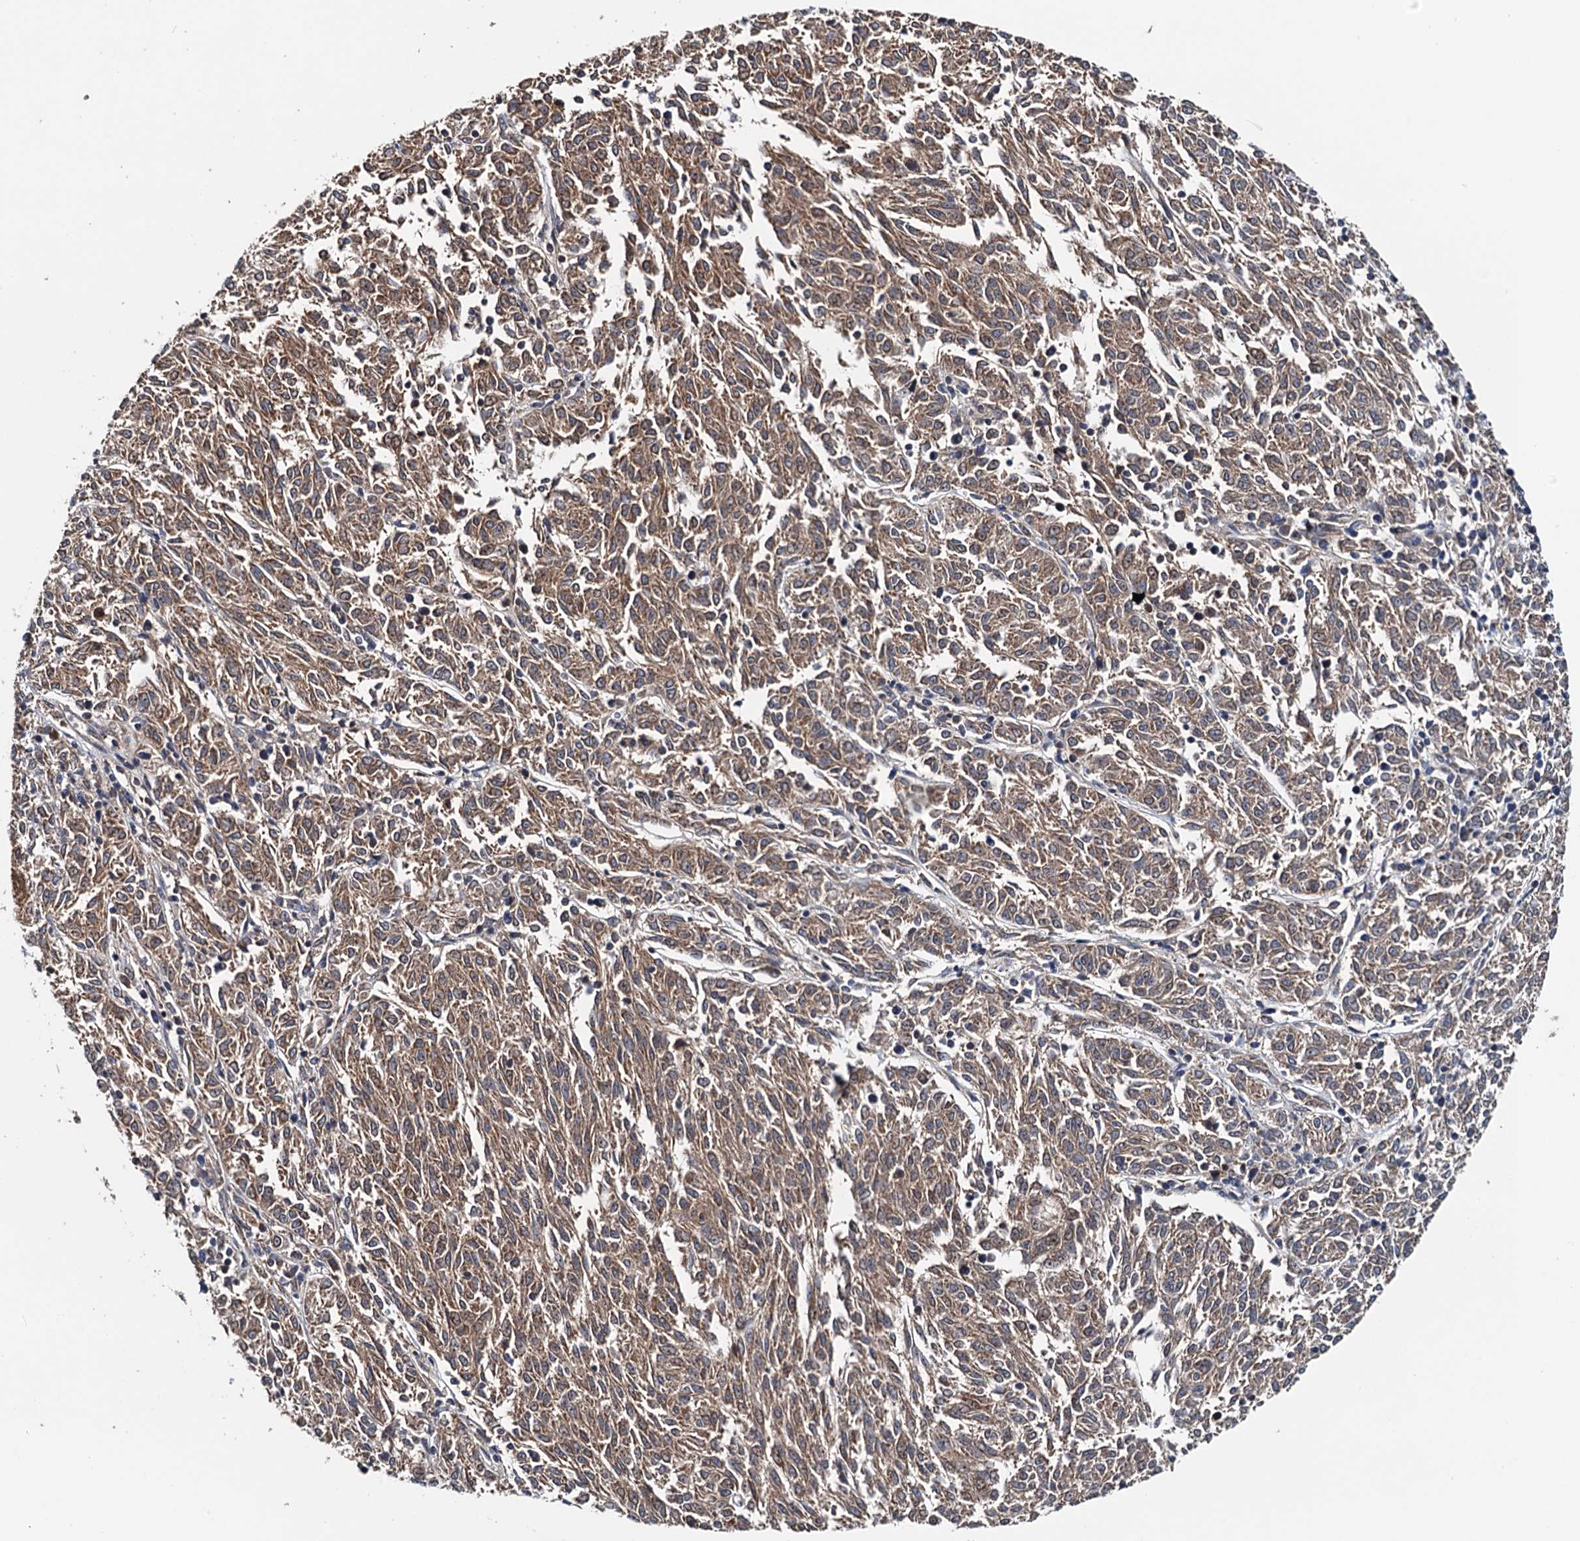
{"staining": {"intensity": "moderate", "quantity": ">75%", "location": "cytoplasmic/membranous"}, "tissue": "melanoma", "cell_type": "Tumor cells", "image_type": "cancer", "snomed": [{"axis": "morphology", "description": "Malignant melanoma, NOS"}, {"axis": "topography", "description": "Skin"}], "caption": "Immunohistochemical staining of human malignant melanoma shows moderate cytoplasmic/membranous protein staining in about >75% of tumor cells.", "gene": "AAGAB", "patient": {"sex": "female", "age": 72}}